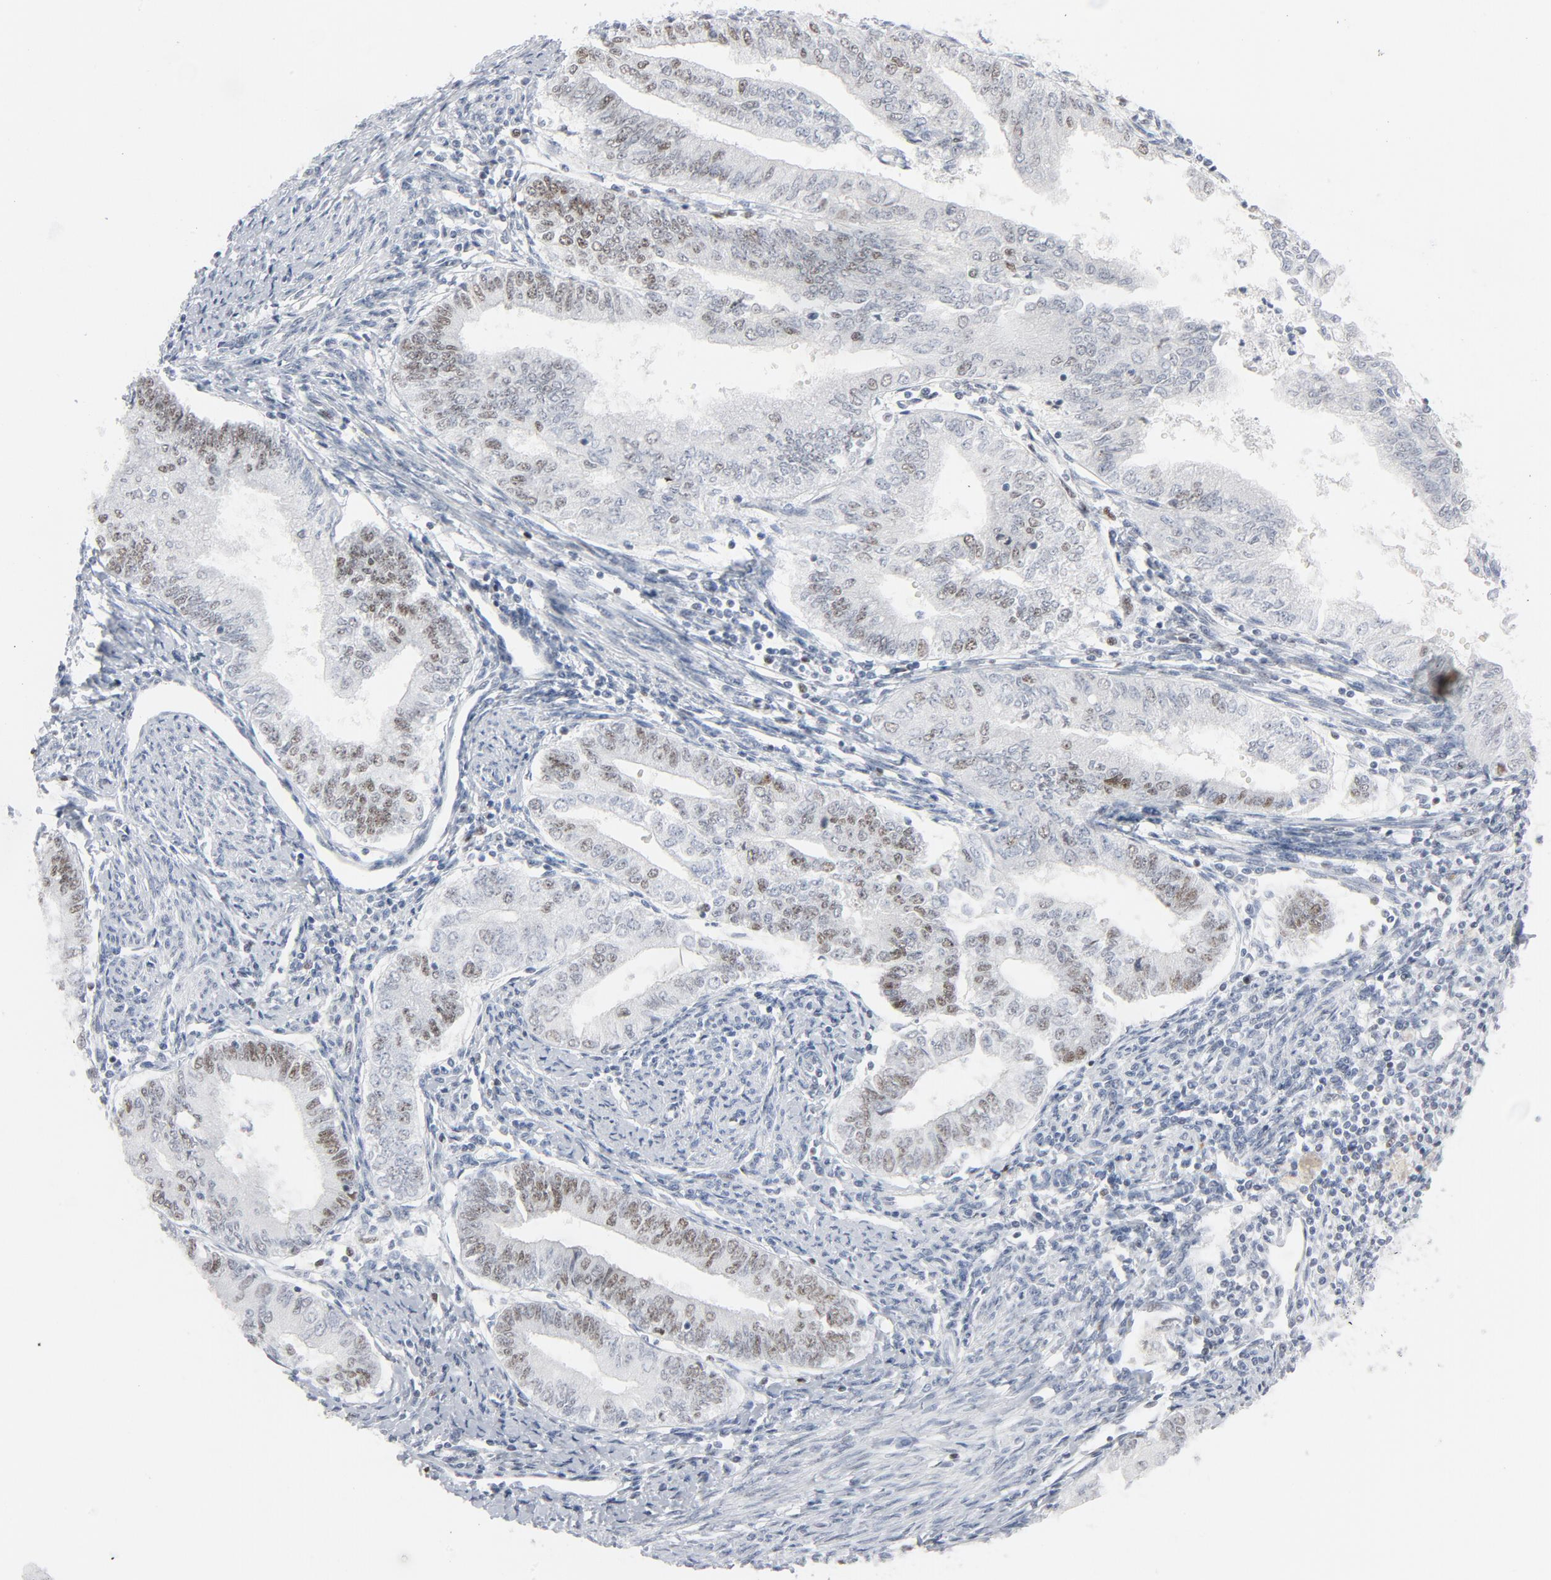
{"staining": {"intensity": "weak", "quantity": "<25%", "location": "nuclear"}, "tissue": "endometrial cancer", "cell_type": "Tumor cells", "image_type": "cancer", "snomed": [{"axis": "morphology", "description": "Adenocarcinoma, NOS"}, {"axis": "topography", "description": "Endometrium"}], "caption": "Immunohistochemical staining of human endometrial cancer (adenocarcinoma) exhibits no significant staining in tumor cells. Brightfield microscopy of IHC stained with DAB (brown) and hematoxylin (blue), captured at high magnification.", "gene": "POLD1", "patient": {"sex": "female", "age": 66}}